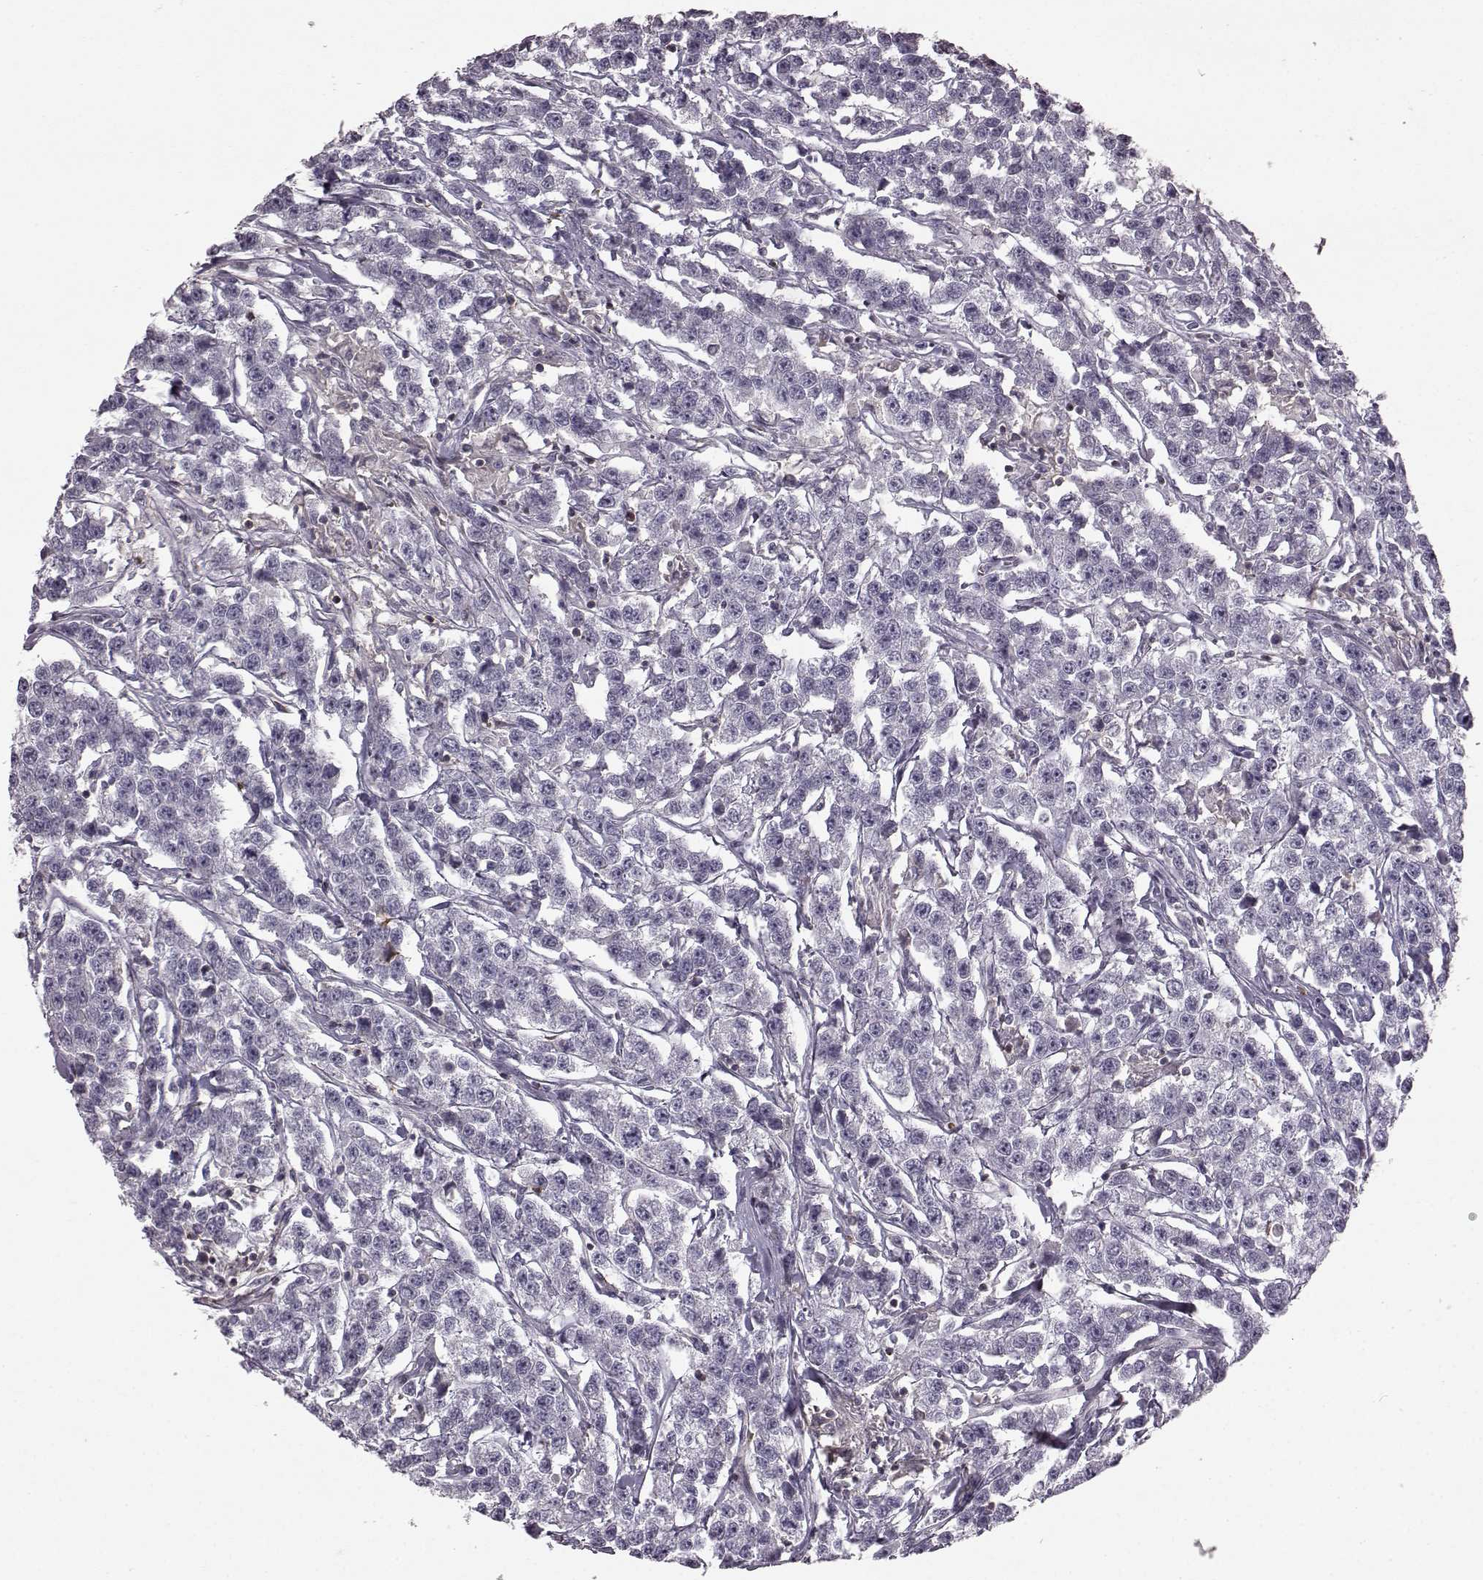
{"staining": {"intensity": "negative", "quantity": "none", "location": "none"}, "tissue": "testis cancer", "cell_type": "Tumor cells", "image_type": "cancer", "snomed": [{"axis": "morphology", "description": "Seminoma, NOS"}, {"axis": "topography", "description": "Testis"}], "caption": "DAB (3,3'-diaminobenzidine) immunohistochemical staining of human seminoma (testis) reveals no significant staining in tumor cells.", "gene": "PDCD1", "patient": {"sex": "male", "age": 59}}